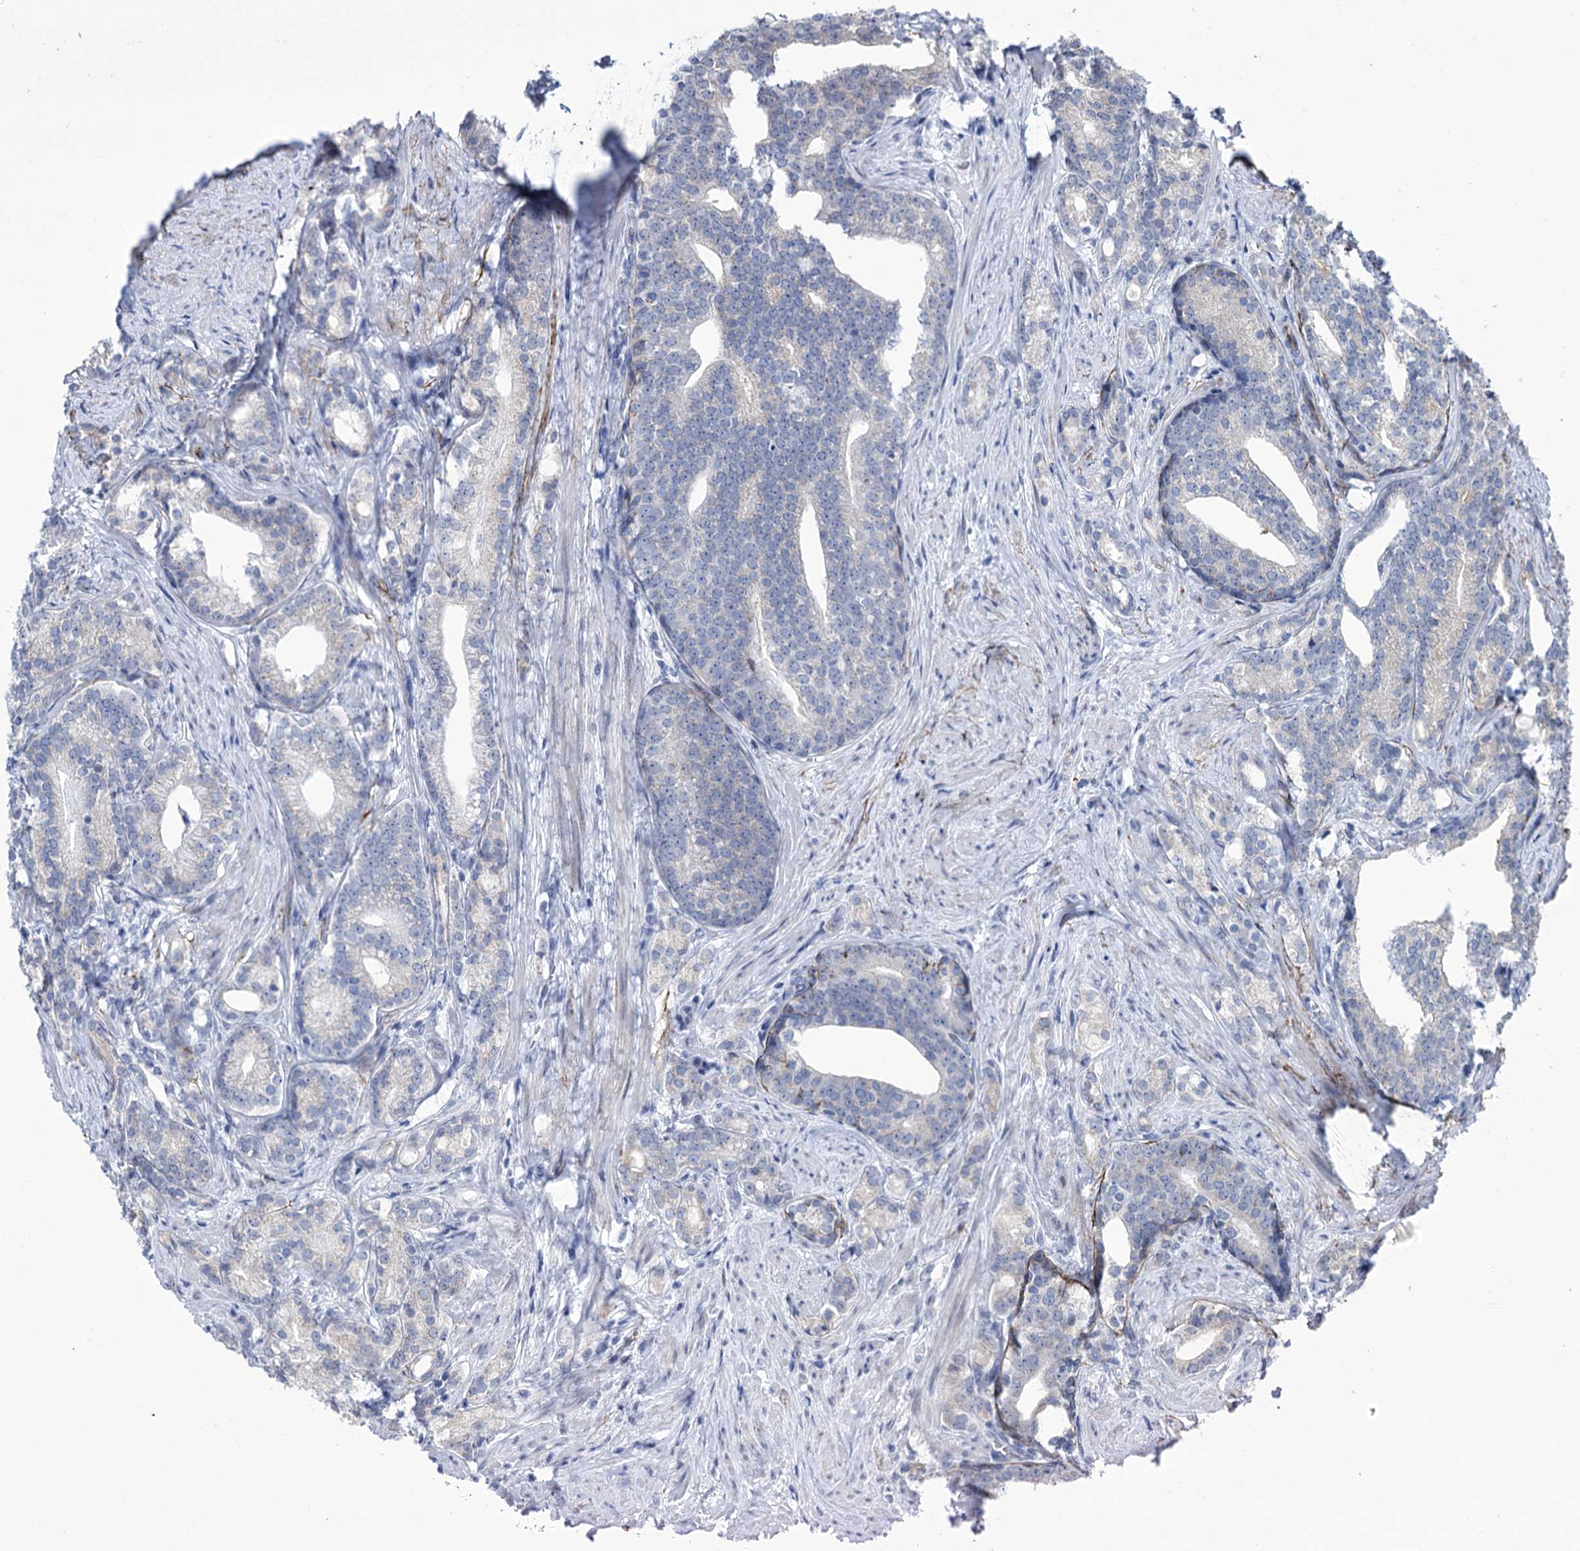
{"staining": {"intensity": "negative", "quantity": "none", "location": "none"}, "tissue": "prostate cancer", "cell_type": "Tumor cells", "image_type": "cancer", "snomed": [{"axis": "morphology", "description": "Adenocarcinoma, Low grade"}, {"axis": "topography", "description": "Prostate"}], "caption": "Immunohistochemical staining of low-grade adenocarcinoma (prostate) shows no significant positivity in tumor cells.", "gene": "ZC3H12C", "patient": {"sex": "male", "age": 71}}